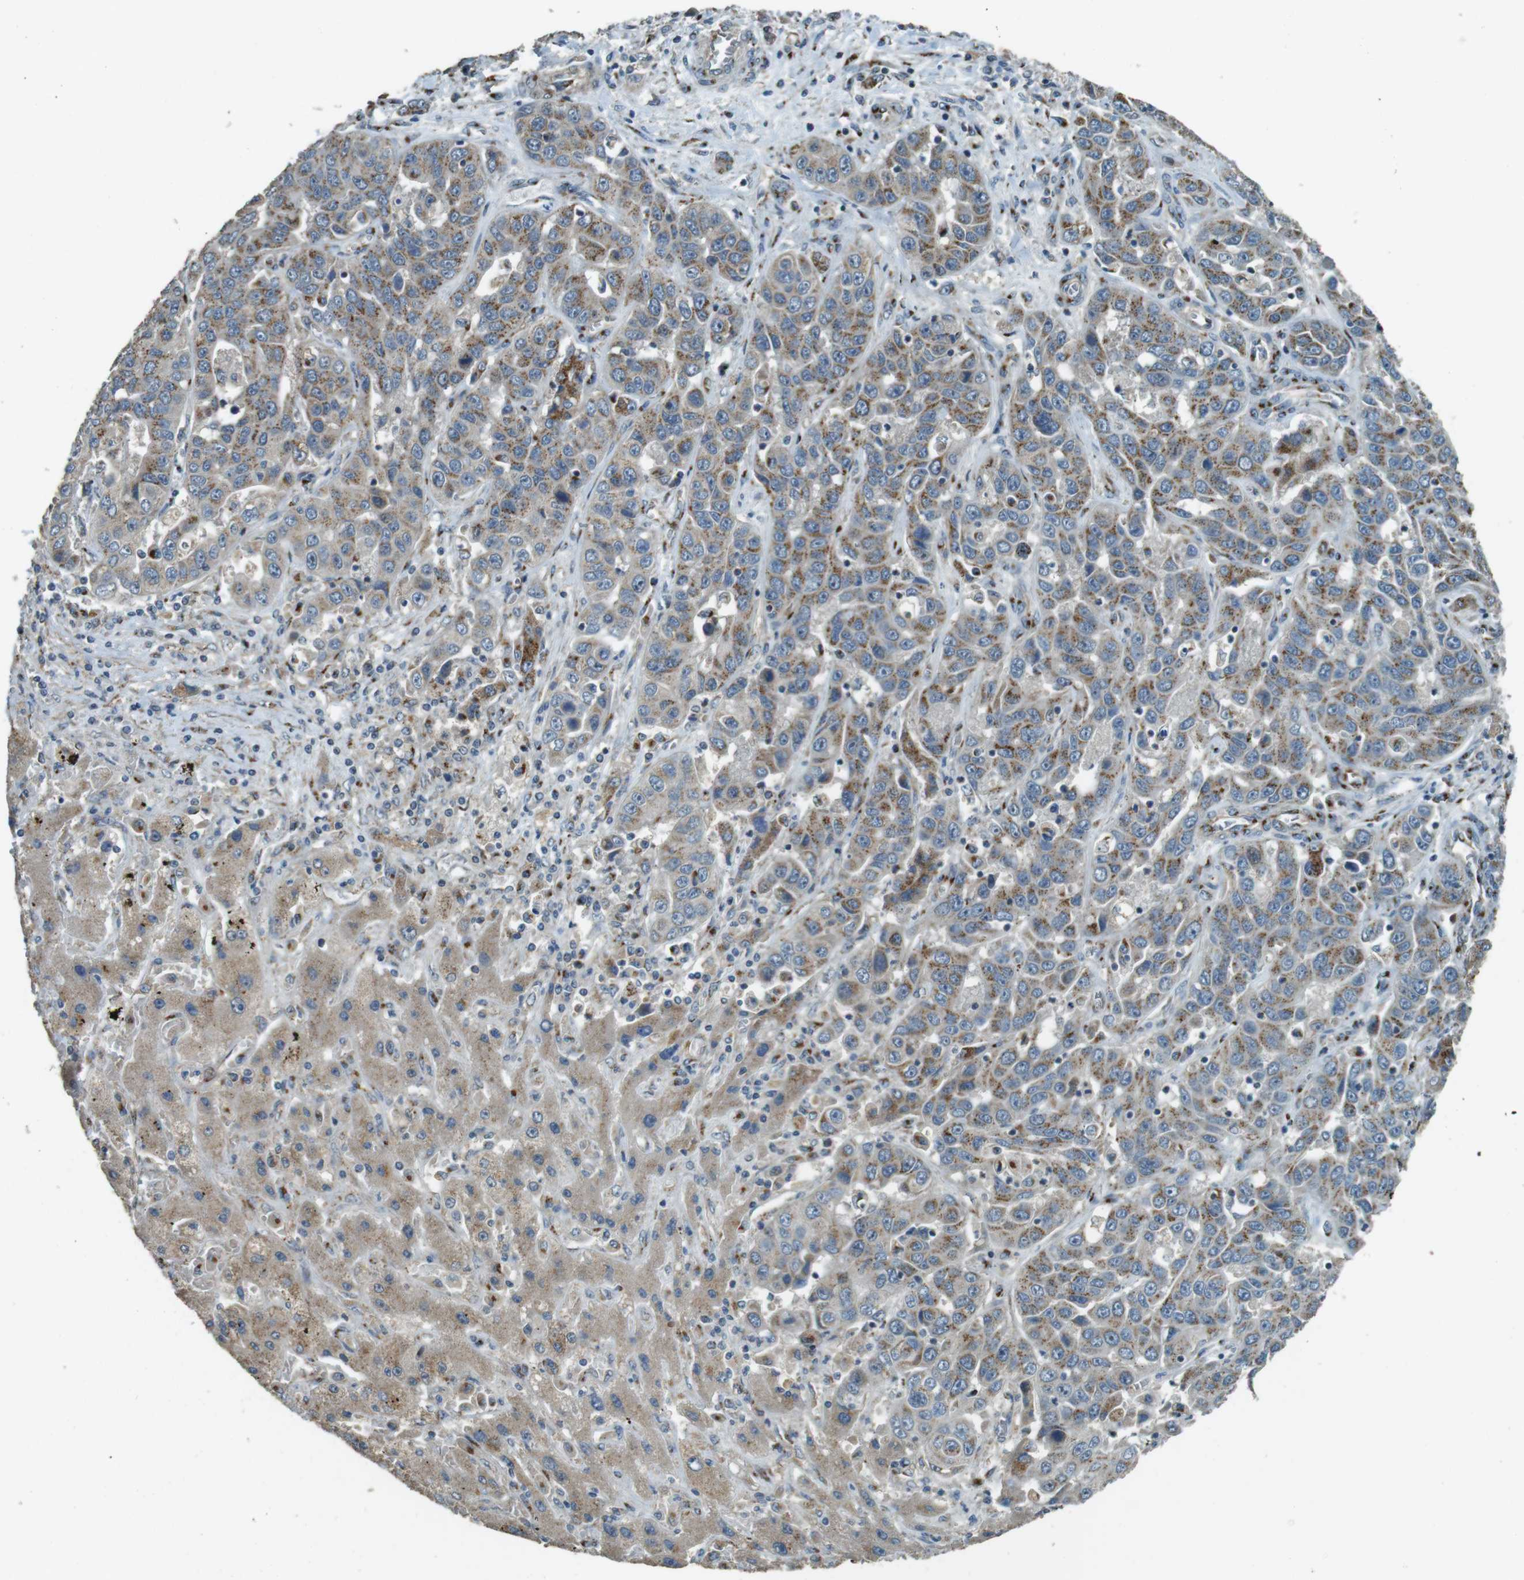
{"staining": {"intensity": "moderate", "quantity": ">75%", "location": "cytoplasmic/membranous"}, "tissue": "liver cancer", "cell_type": "Tumor cells", "image_type": "cancer", "snomed": [{"axis": "morphology", "description": "Cholangiocarcinoma"}, {"axis": "topography", "description": "Liver"}], "caption": "Protein expression analysis of human liver cancer (cholangiocarcinoma) reveals moderate cytoplasmic/membranous expression in approximately >75% of tumor cells.", "gene": "TMEM115", "patient": {"sex": "female", "age": 52}}